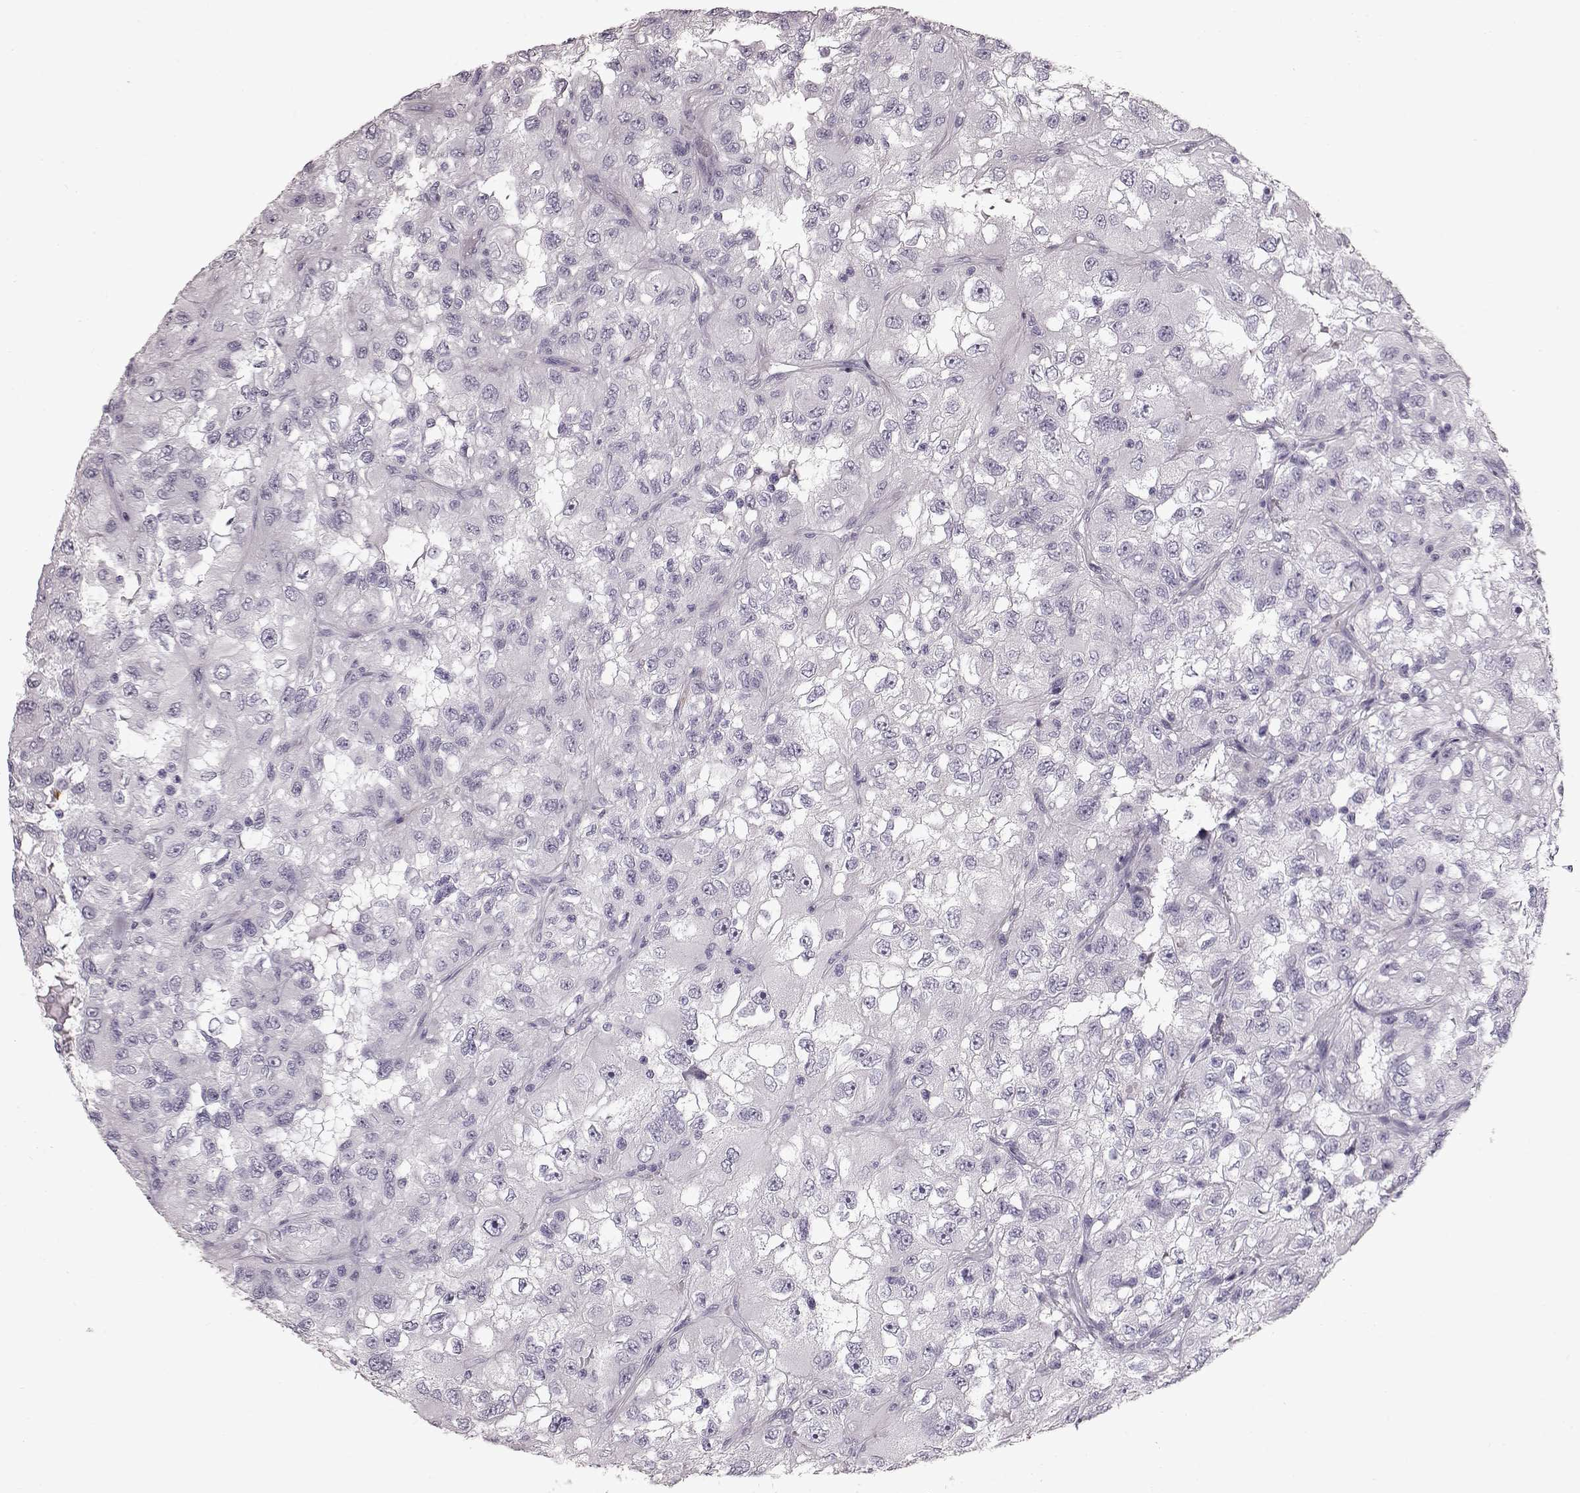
{"staining": {"intensity": "negative", "quantity": "none", "location": "none"}, "tissue": "renal cancer", "cell_type": "Tumor cells", "image_type": "cancer", "snomed": [{"axis": "morphology", "description": "Adenocarcinoma, NOS"}, {"axis": "topography", "description": "Kidney"}], "caption": "The histopathology image reveals no staining of tumor cells in renal adenocarcinoma. (DAB (3,3'-diaminobenzidine) immunohistochemistry (IHC) with hematoxylin counter stain).", "gene": "FUT4", "patient": {"sex": "male", "age": 64}}